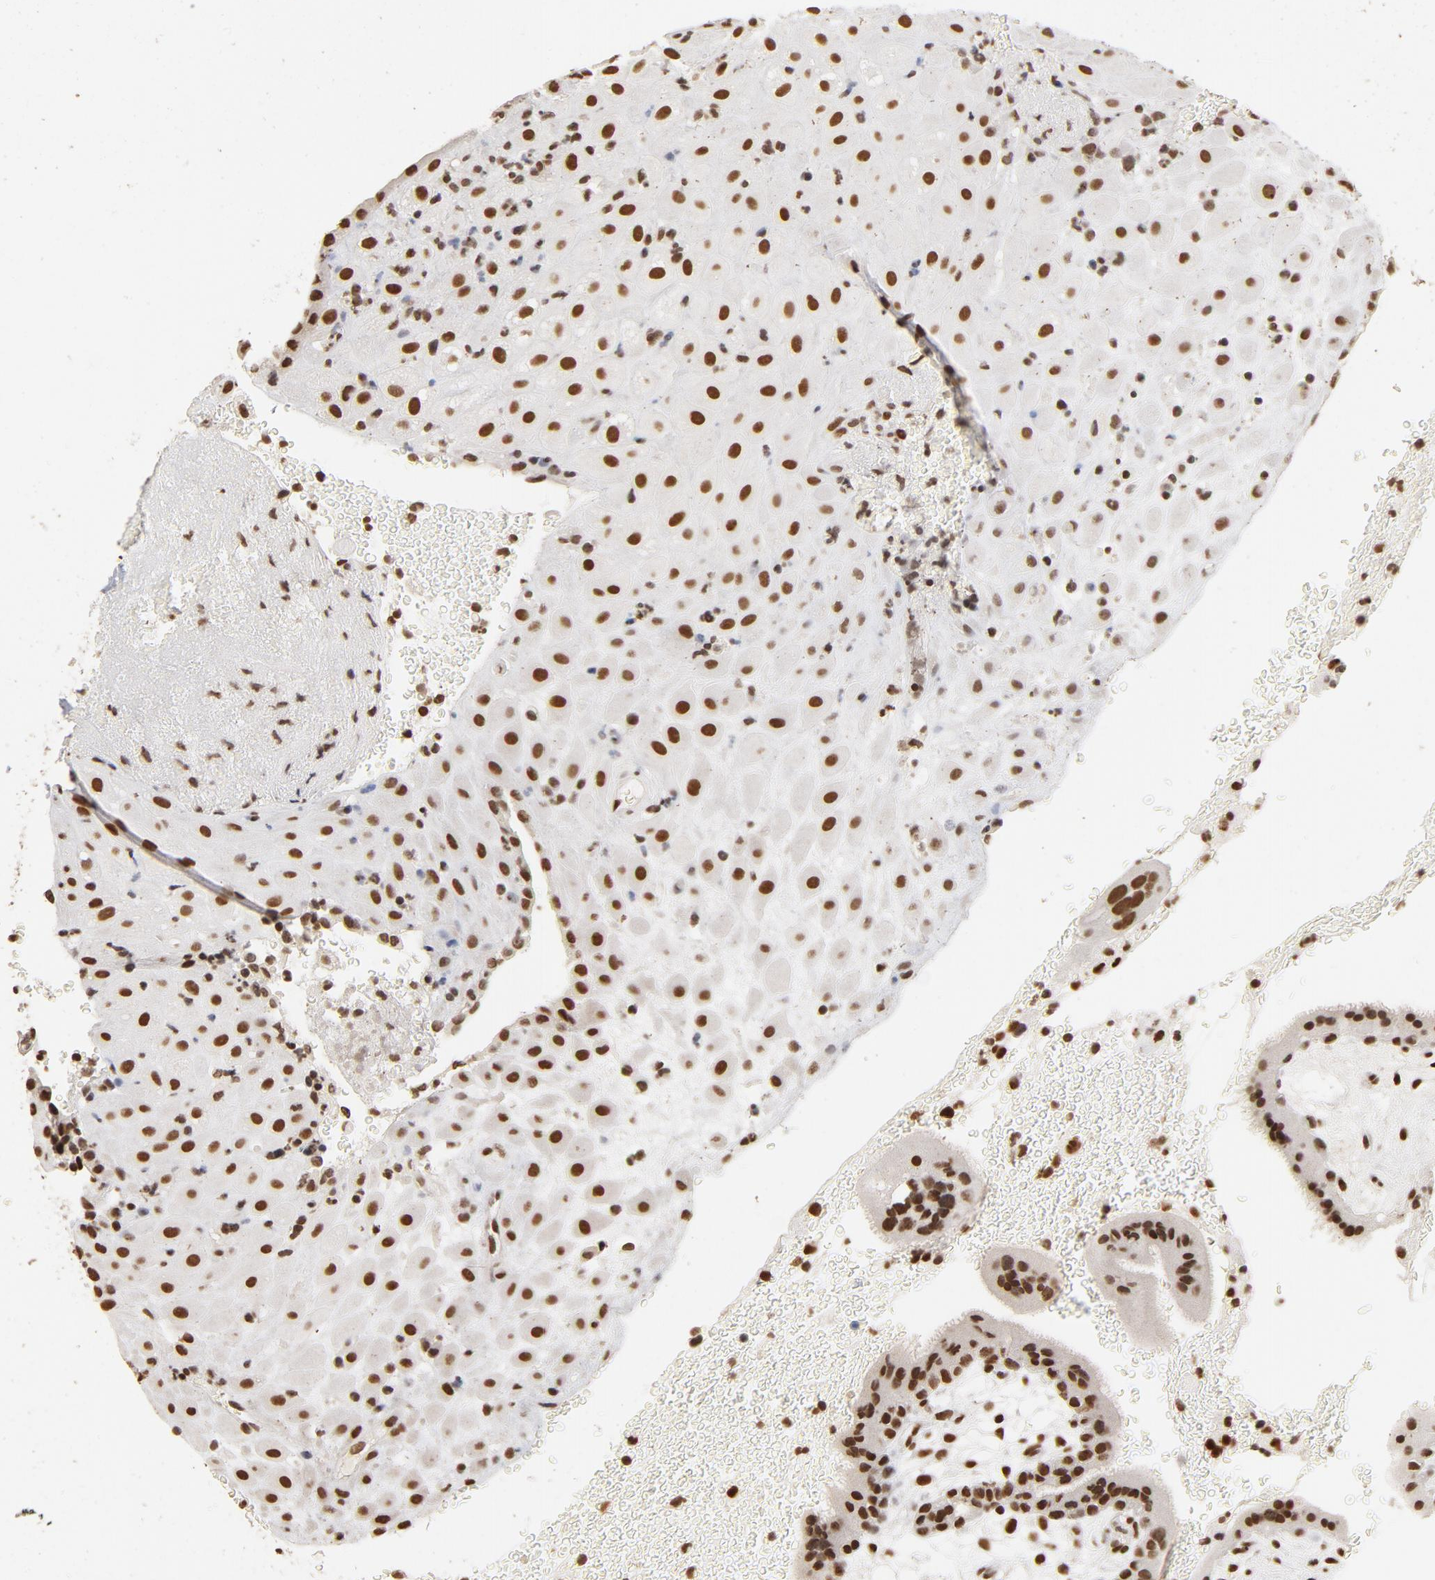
{"staining": {"intensity": "strong", "quantity": ">75%", "location": "nuclear"}, "tissue": "placenta", "cell_type": "Decidual cells", "image_type": "normal", "snomed": [{"axis": "morphology", "description": "Normal tissue, NOS"}, {"axis": "topography", "description": "Placenta"}], "caption": "IHC photomicrograph of benign placenta: human placenta stained using IHC reveals high levels of strong protein expression localized specifically in the nuclear of decidual cells, appearing as a nuclear brown color.", "gene": "TP53BP1", "patient": {"sex": "female", "age": 19}}